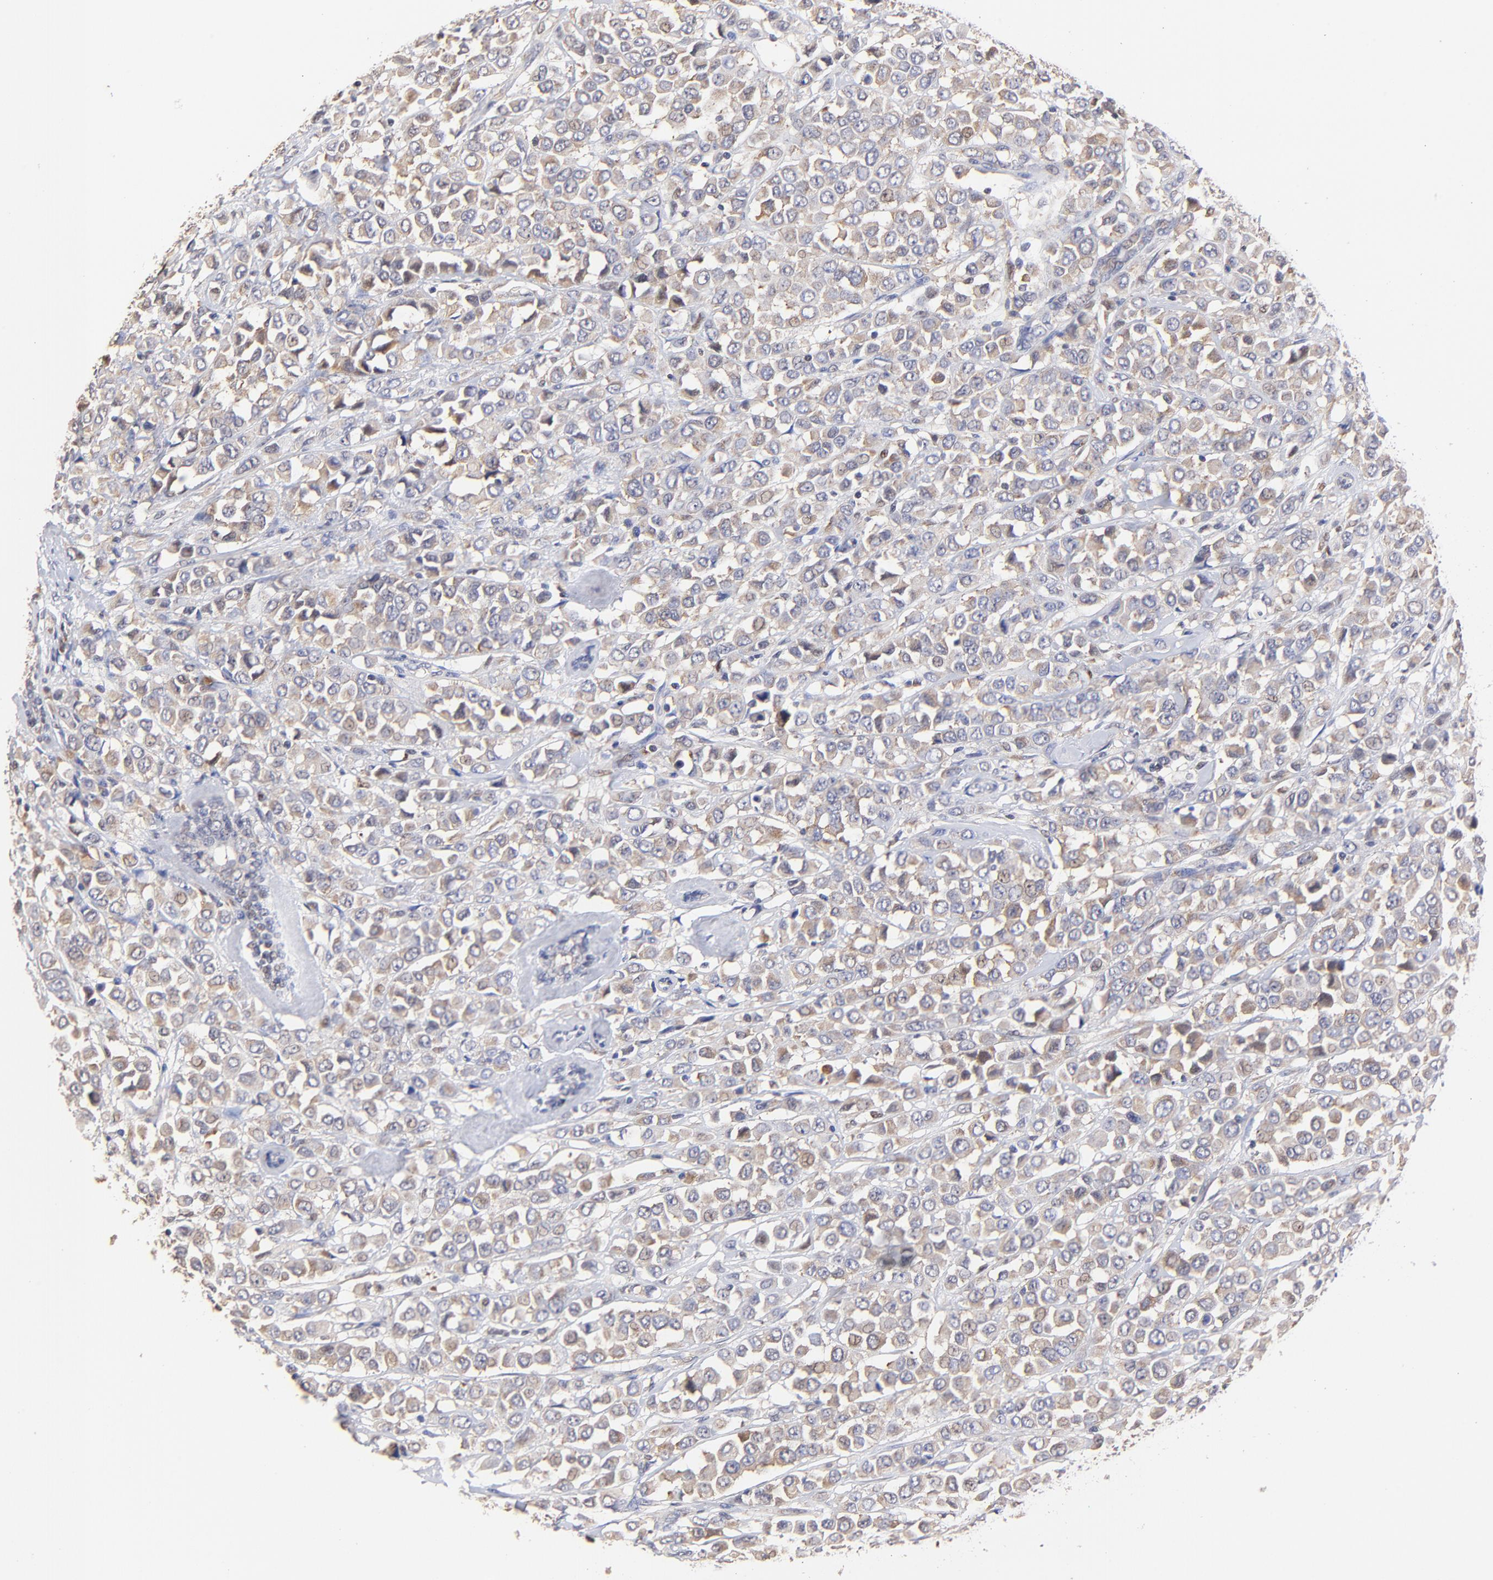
{"staining": {"intensity": "weak", "quantity": "25%-75%", "location": "cytoplasmic/membranous"}, "tissue": "breast cancer", "cell_type": "Tumor cells", "image_type": "cancer", "snomed": [{"axis": "morphology", "description": "Duct carcinoma"}, {"axis": "topography", "description": "Breast"}], "caption": "Intraductal carcinoma (breast) tissue reveals weak cytoplasmic/membranous positivity in about 25%-75% of tumor cells The staining was performed using DAB to visualize the protein expression in brown, while the nuclei were stained in blue with hematoxylin (Magnification: 20x).", "gene": "BBOF1", "patient": {"sex": "female", "age": 61}}